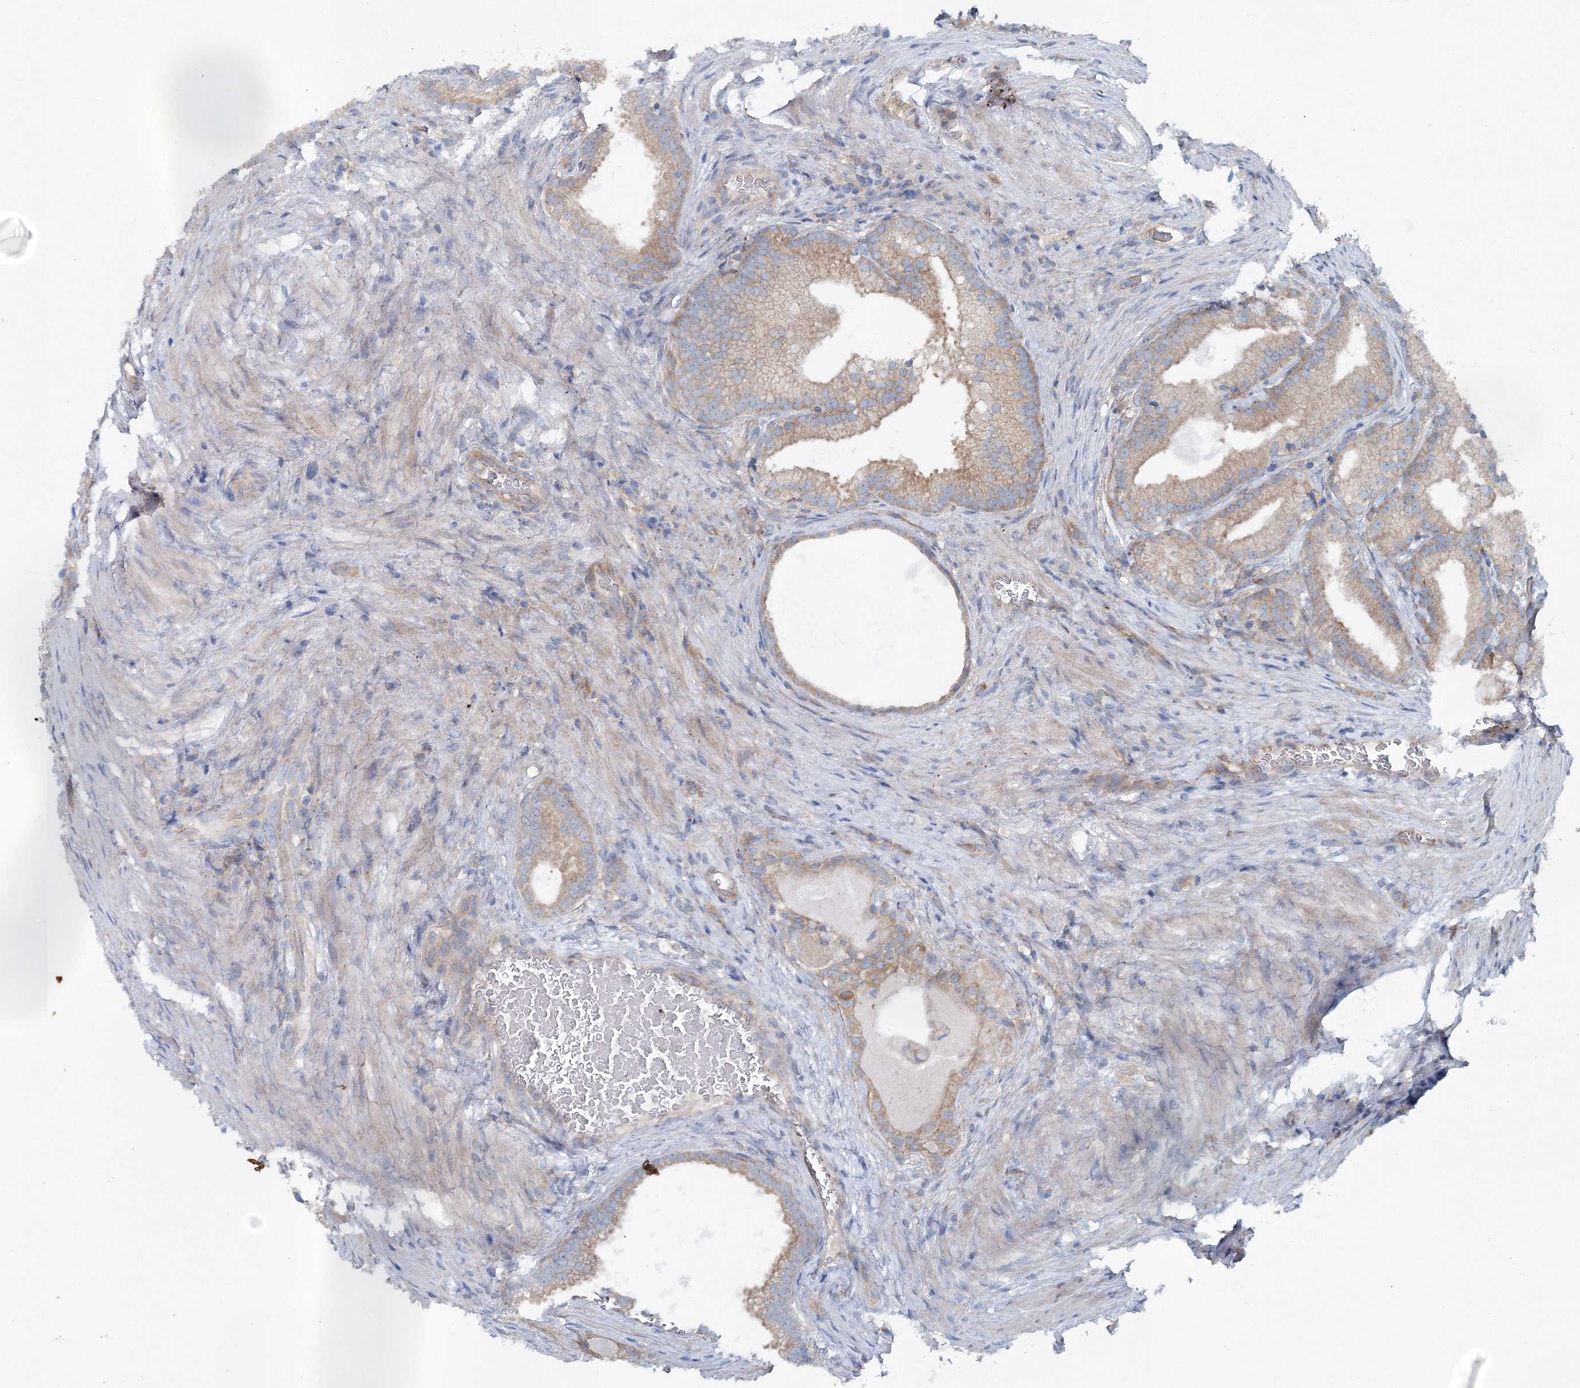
{"staining": {"intensity": "weak", "quantity": ">75%", "location": "cytoplasmic/membranous"}, "tissue": "prostate cancer", "cell_type": "Tumor cells", "image_type": "cancer", "snomed": [{"axis": "morphology", "description": "Adenocarcinoma, Low grade"}, {"axis": "topography", "description": "Prostate"}], "caption": "DAB (3,3'-diaminobenzidine) immunohistochemical staining of human prostate cancer (adenocarcinoma (low-grade)) shows weak cytoplasmic/membranous protein staining in approximately >75% of tumor cells. (Stains: DAB in brown, nuclei in blue, Microscopy: brightfield microscopy at high magnification).", "gene": "MPHOSPH9", "patient": {"sex": "male", "age": 71}}